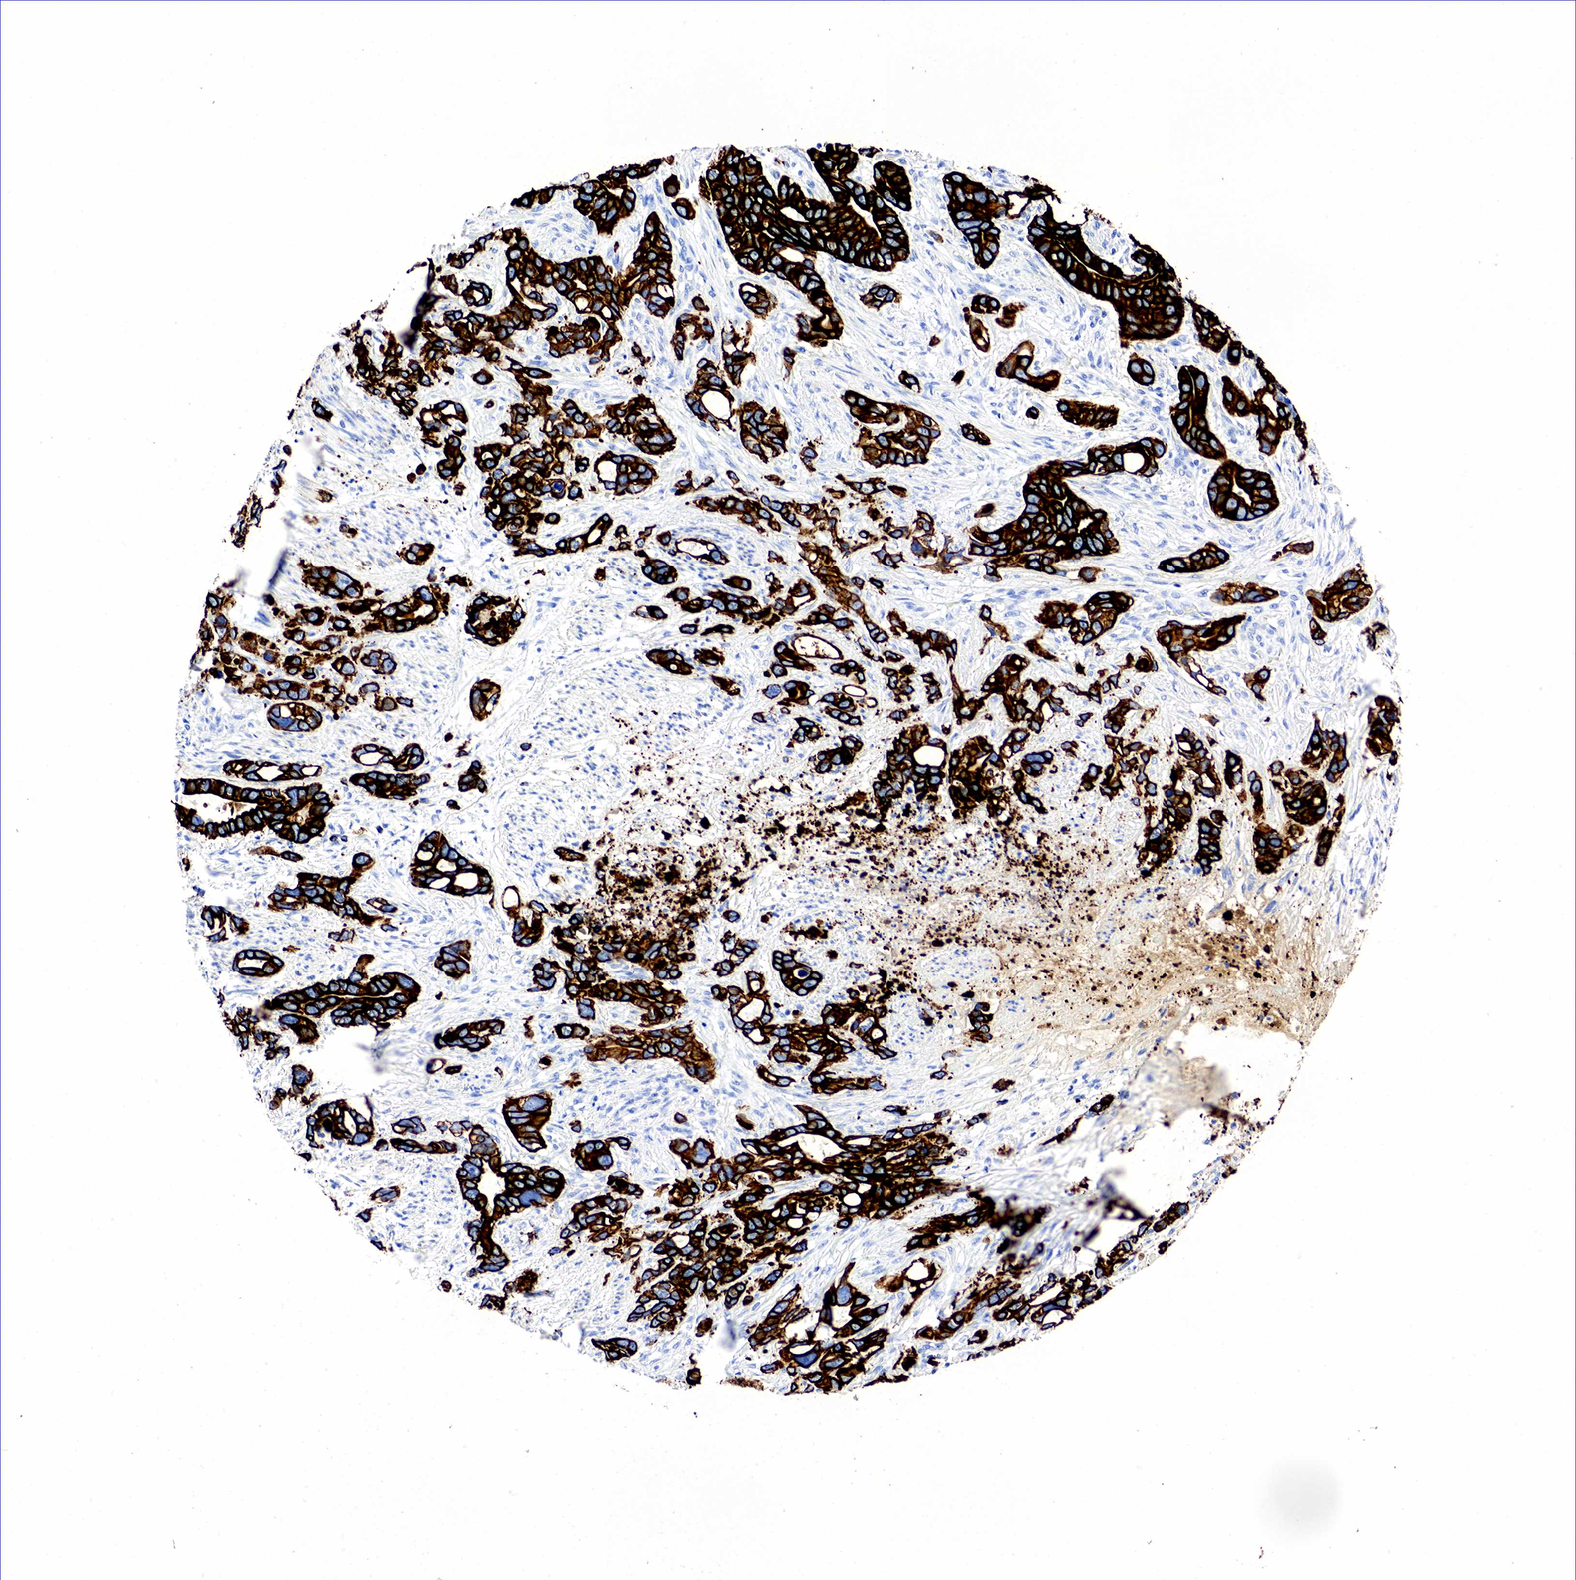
{"staining": {"intensity": "strong", "quantity": ">75%", "location": "cytoplasmic/membranous"}, "tissue": "stomach cancer", "cell_type": "Tumor cells", "image_type": "cancer", "snomed": [{"axis": "morphology", "description": "Adenocarcinoma, NOS"}, {"axis": "topography", "description": "Stomach, upper"}], "caption": "Immunohistochemical staining of stomach cancer shows high levels of strong cytoplasmic/membranous positivity in about >75% of tumor cells.", "gene": "KRT18", "patient": {"sex": "male", "age": 47}}